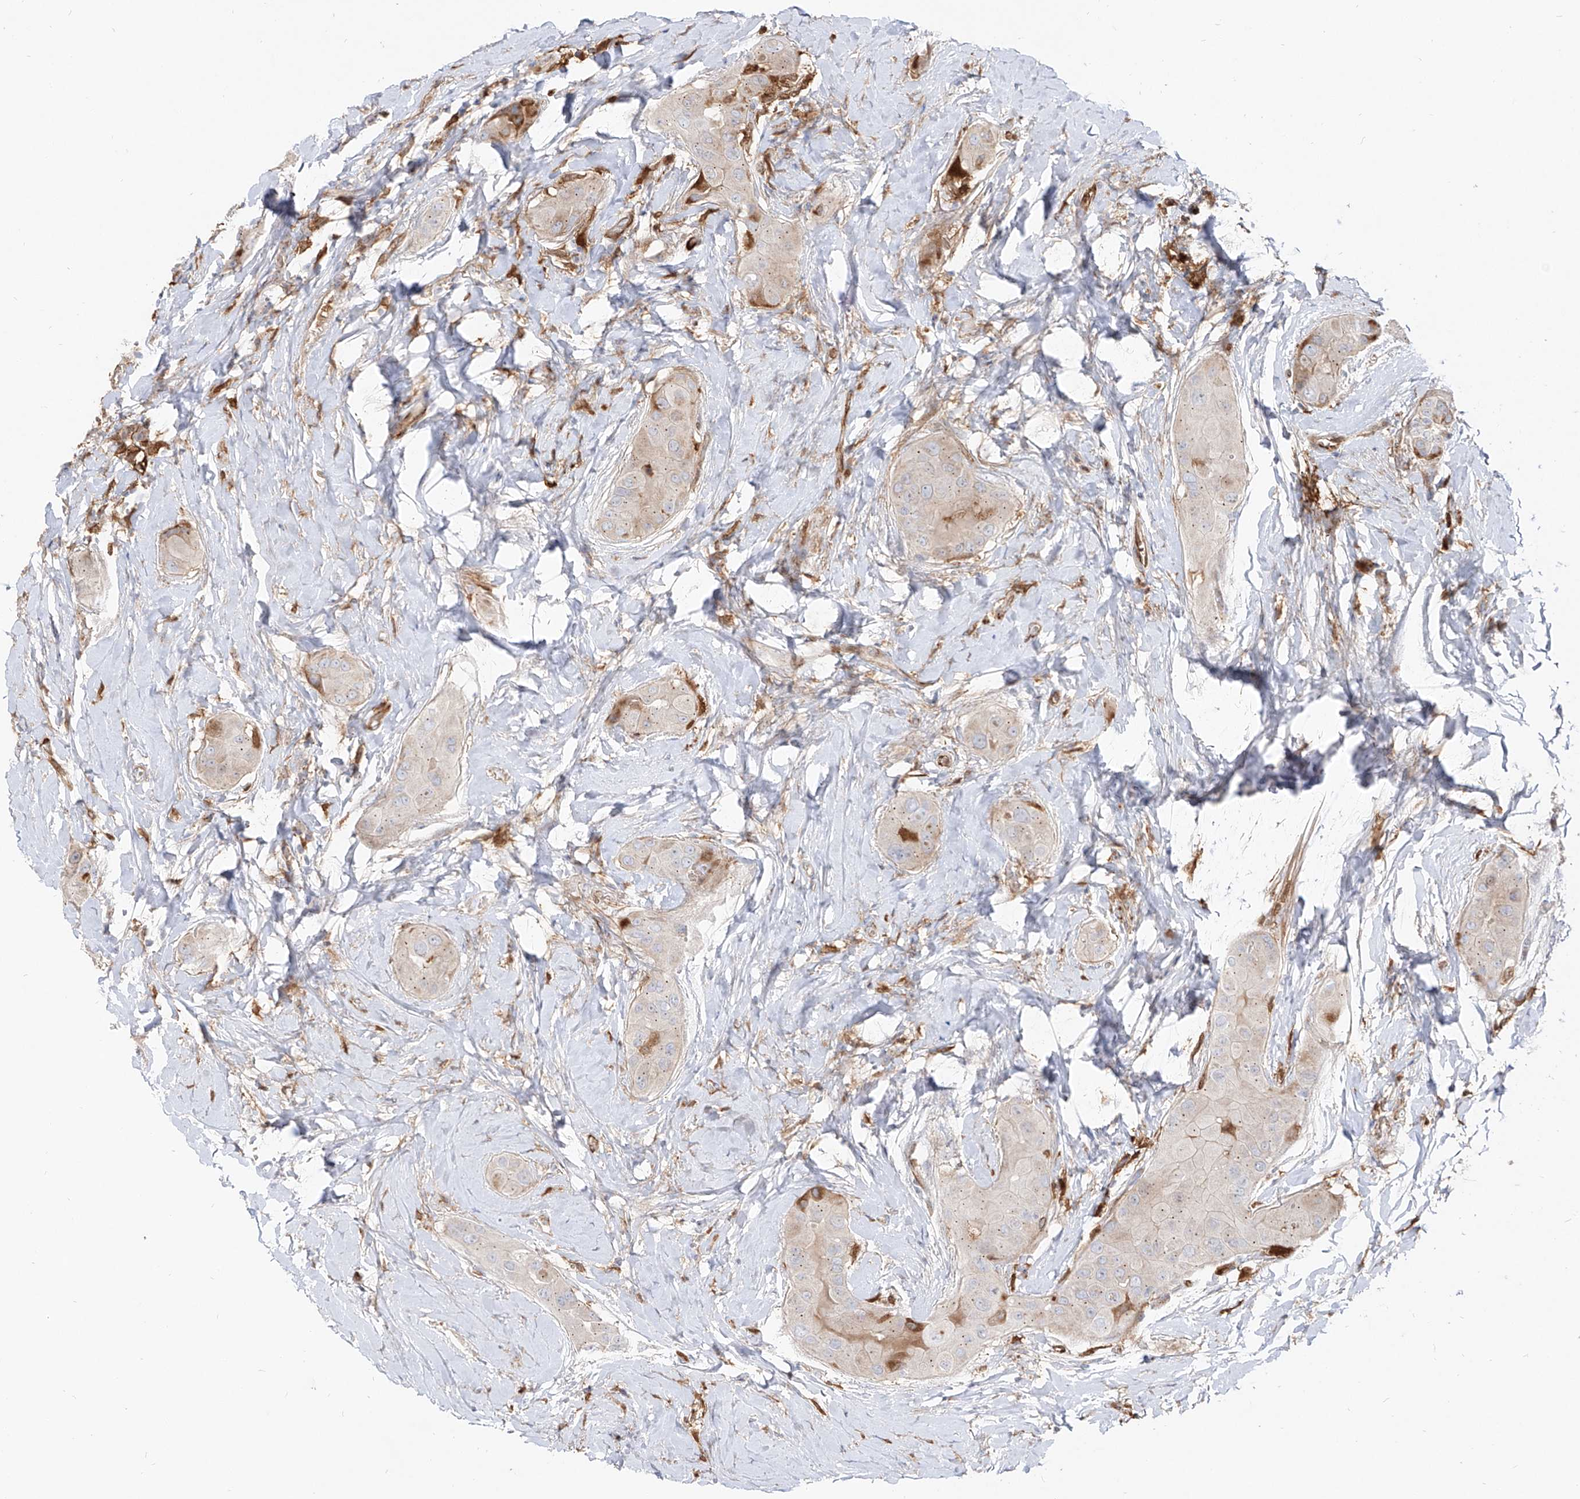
{"staining": {"intensity": "moderate", "quantity": "<25%", "location": "cytoplasmic/membranous"}, "tissue": "thyroid cancer", "cell_type": "Tumor cells", "image_type": "cancer", "snomed": [{"axis": "morphology", "description": "Papillary adenocarcinoma, NOS"}, {"axis": "topography", "description": "Thyroid gland"}], "caption": "Thyroid papillary adenocarcinoma stained with a protein marker shows moderate staining in tumor cells.", "gene": "KYNU", "patient": {"sex": "male", "age": 33}}